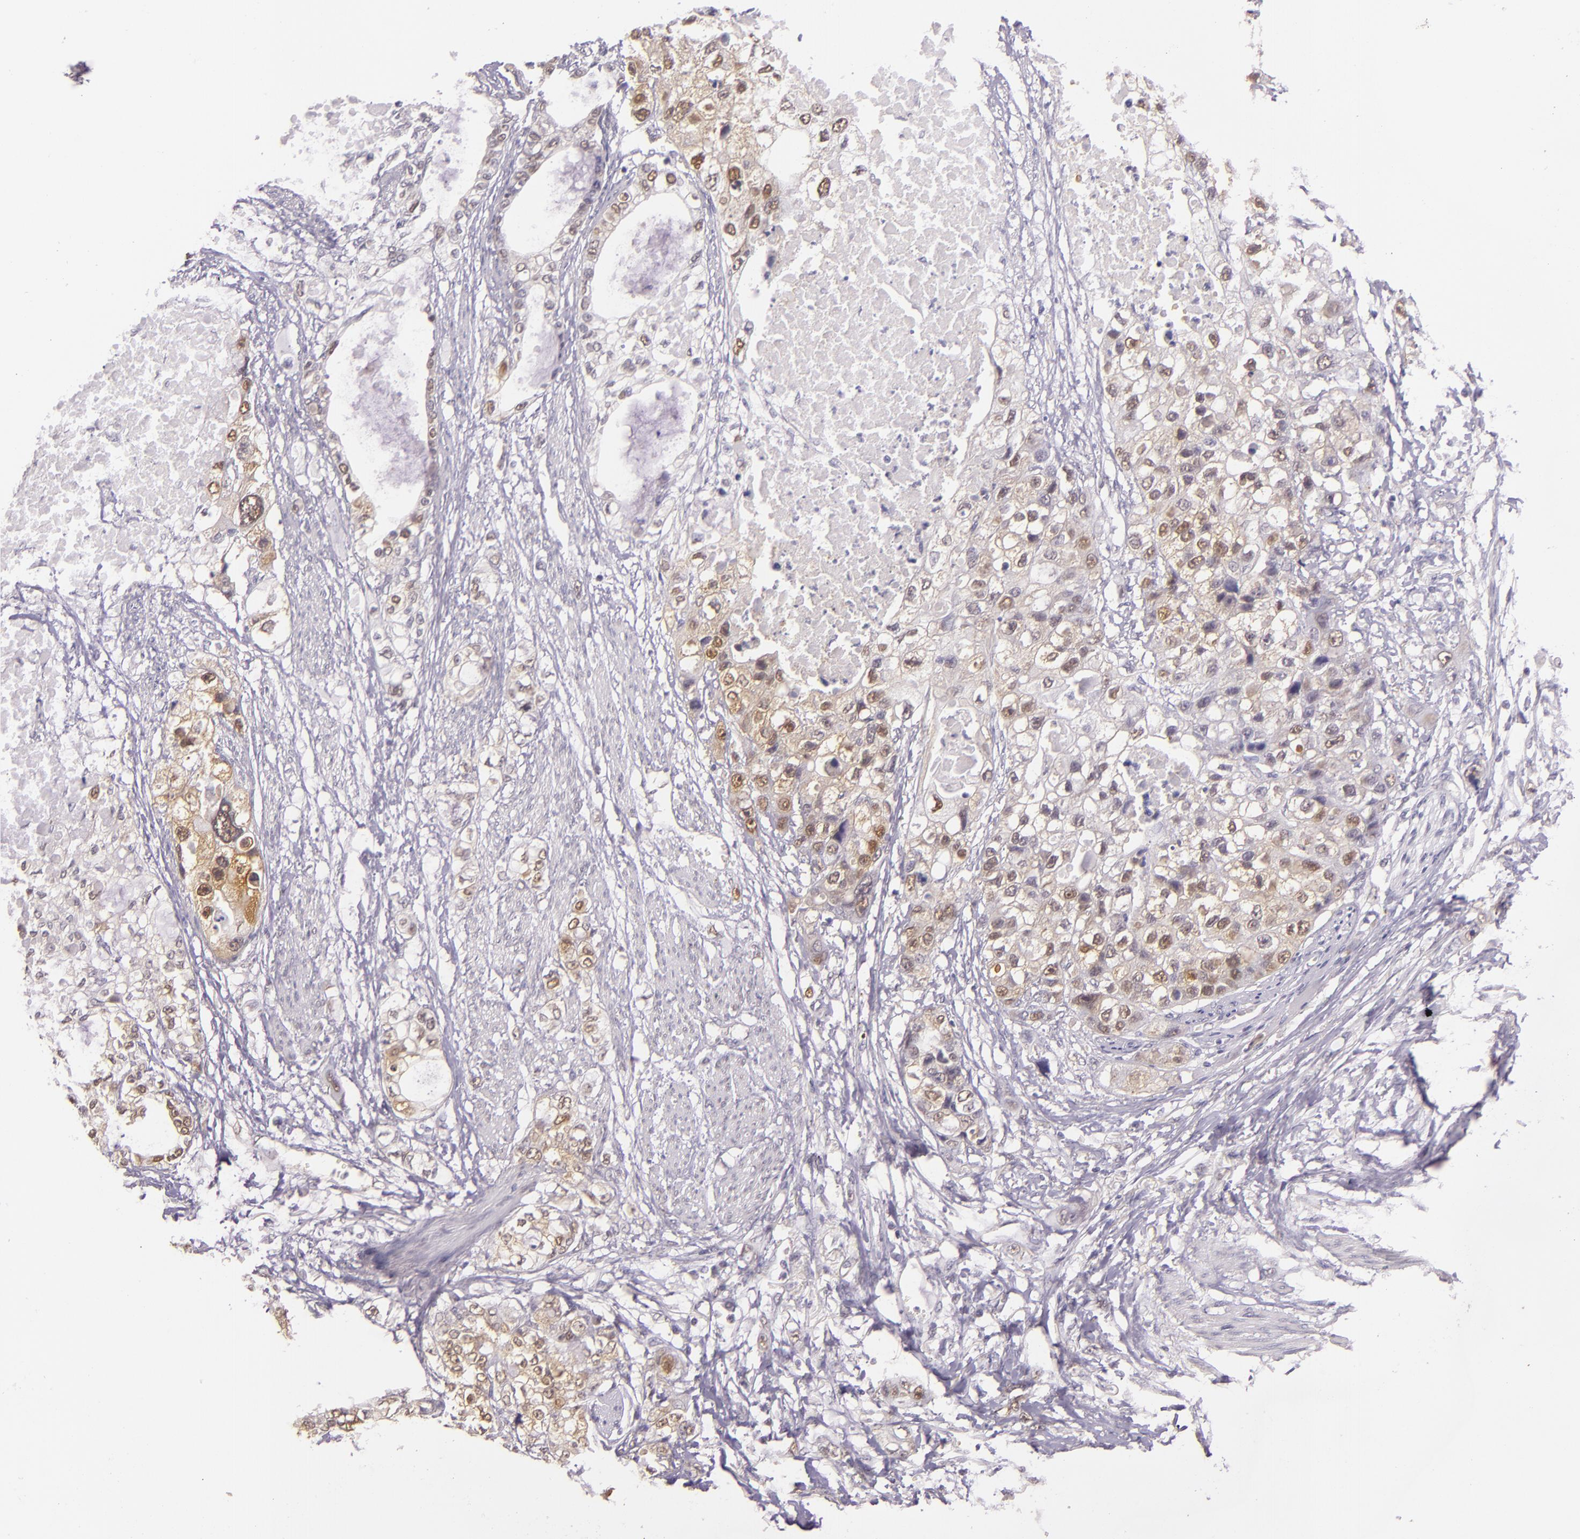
{"staining": {"intensity": "moderate", "quantity": "25%-75%", "location": "cytoplasmic/membranous,nuclear"}, "tissue": "stomach cancer", "cell_type": "Tumor cells", "image_type": "cancer", "snomed": [{"axis": "morphology", "description": "Adenocarcinoma, NOS"}, {"axis": "topography", "description": "Stomach, upper"}], "caption": "A high-resolution image shows immunohistochemistry (IHC) staining of stomach cancer (adenocarcinoma), which exhibits moderate cytoplasmic/membranous and nuclear staining in about 25%-75% of tumor cells.", "gene": "HSPA8", "patient": {"sex": "female", "age": 52}}